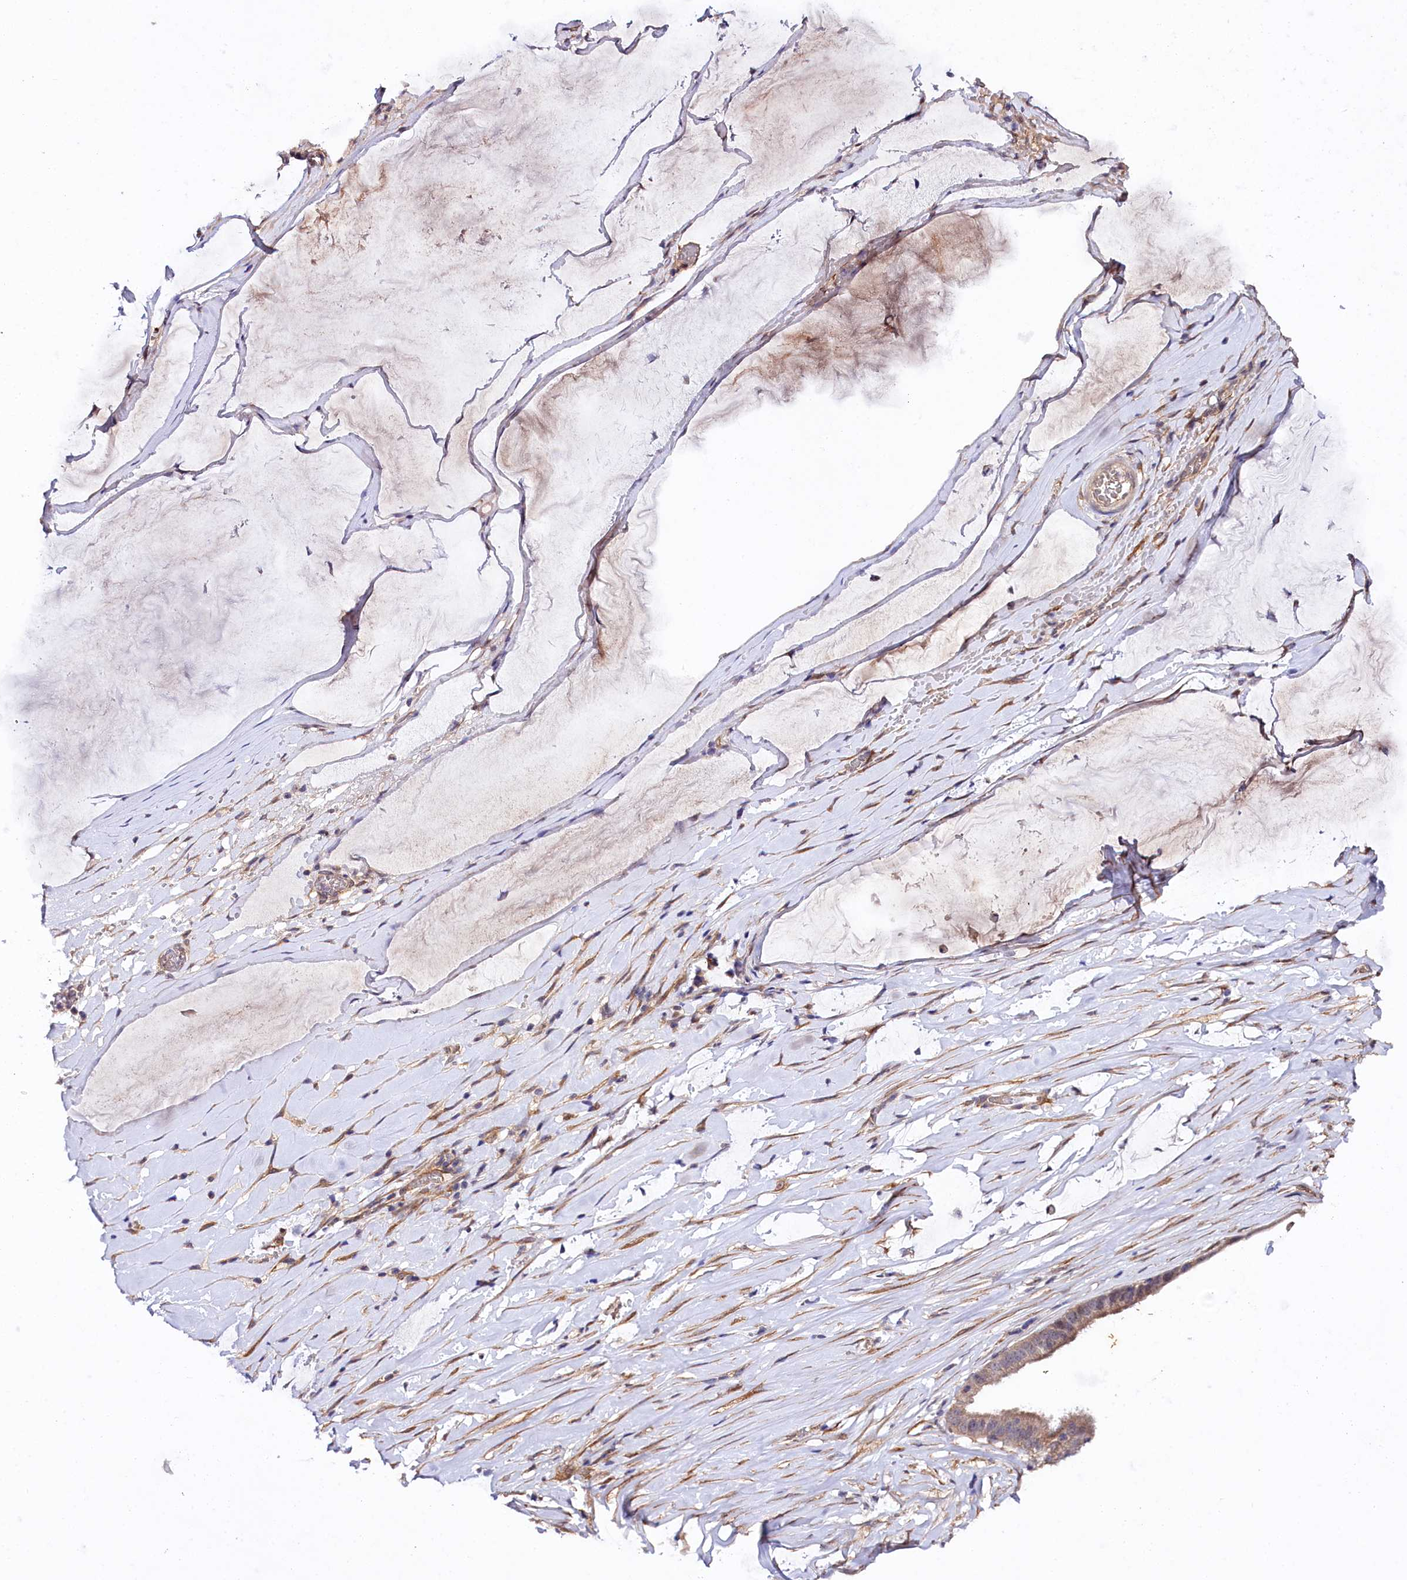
{"staining": {"intensity": "moderate", "quantity": ">75%", "location": "cytoplasmic/membranous,nuclear"}, "tissue": "ovarian cancer", "cell_type": "Tumor cells", "image_type": "cancer", "snomed": [{"axis": "morphology", "description": "Cystadenocarcinoma, mucinous, NOS"}, {"axis": "topography", "description": "Ovary"}], "caption": "Ovarian cancer stained for a protein (brown) reveals moderate cytoplasmic/membranous and nuclear positive staining in approximately >75% of tumor cells.", "gene": "PHLDB1", "patient": {"sex": "female", "age": 73}}